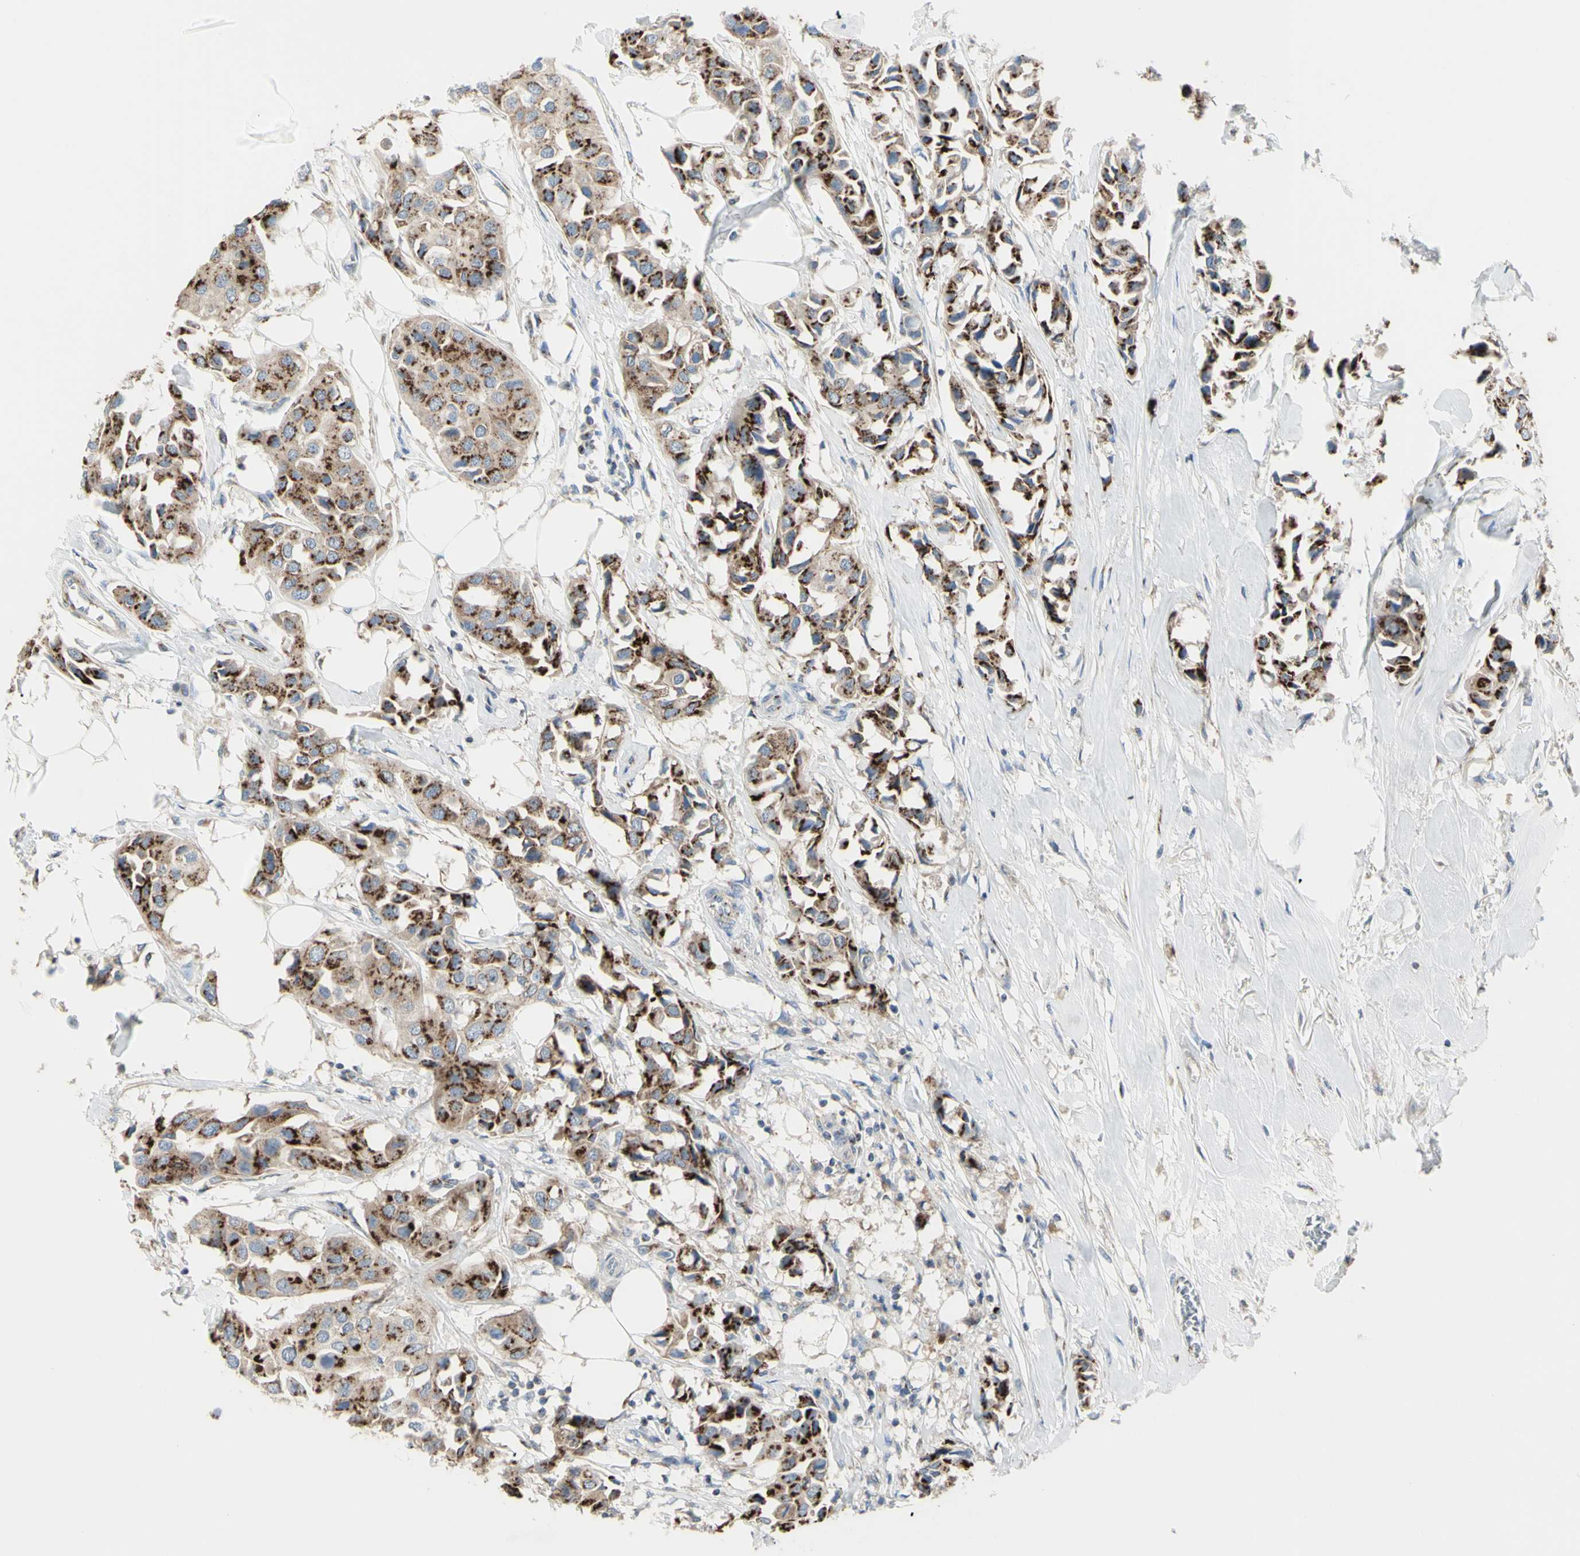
{"staining": {"intensity": "moderate", "quantity": ">75%", "location": "cytoplasmic/membranous"}, "tissue": "breast cancer", "cell_type": "Tumor cells", "image_type": "cancer", "snomed": [{"axis": "morphology", "description": "Duct carcinoma"}, {"axis": "topography", "description": "Breast"}], "caption": "Moderate cytoplasmic/membranous staining for a protein is present in about >75% of tumor cells of invasive ductal carcinoma (breast) using IHC.", "gene": "B4GALT3", "patient": {"sex": "female", "age": 80}}